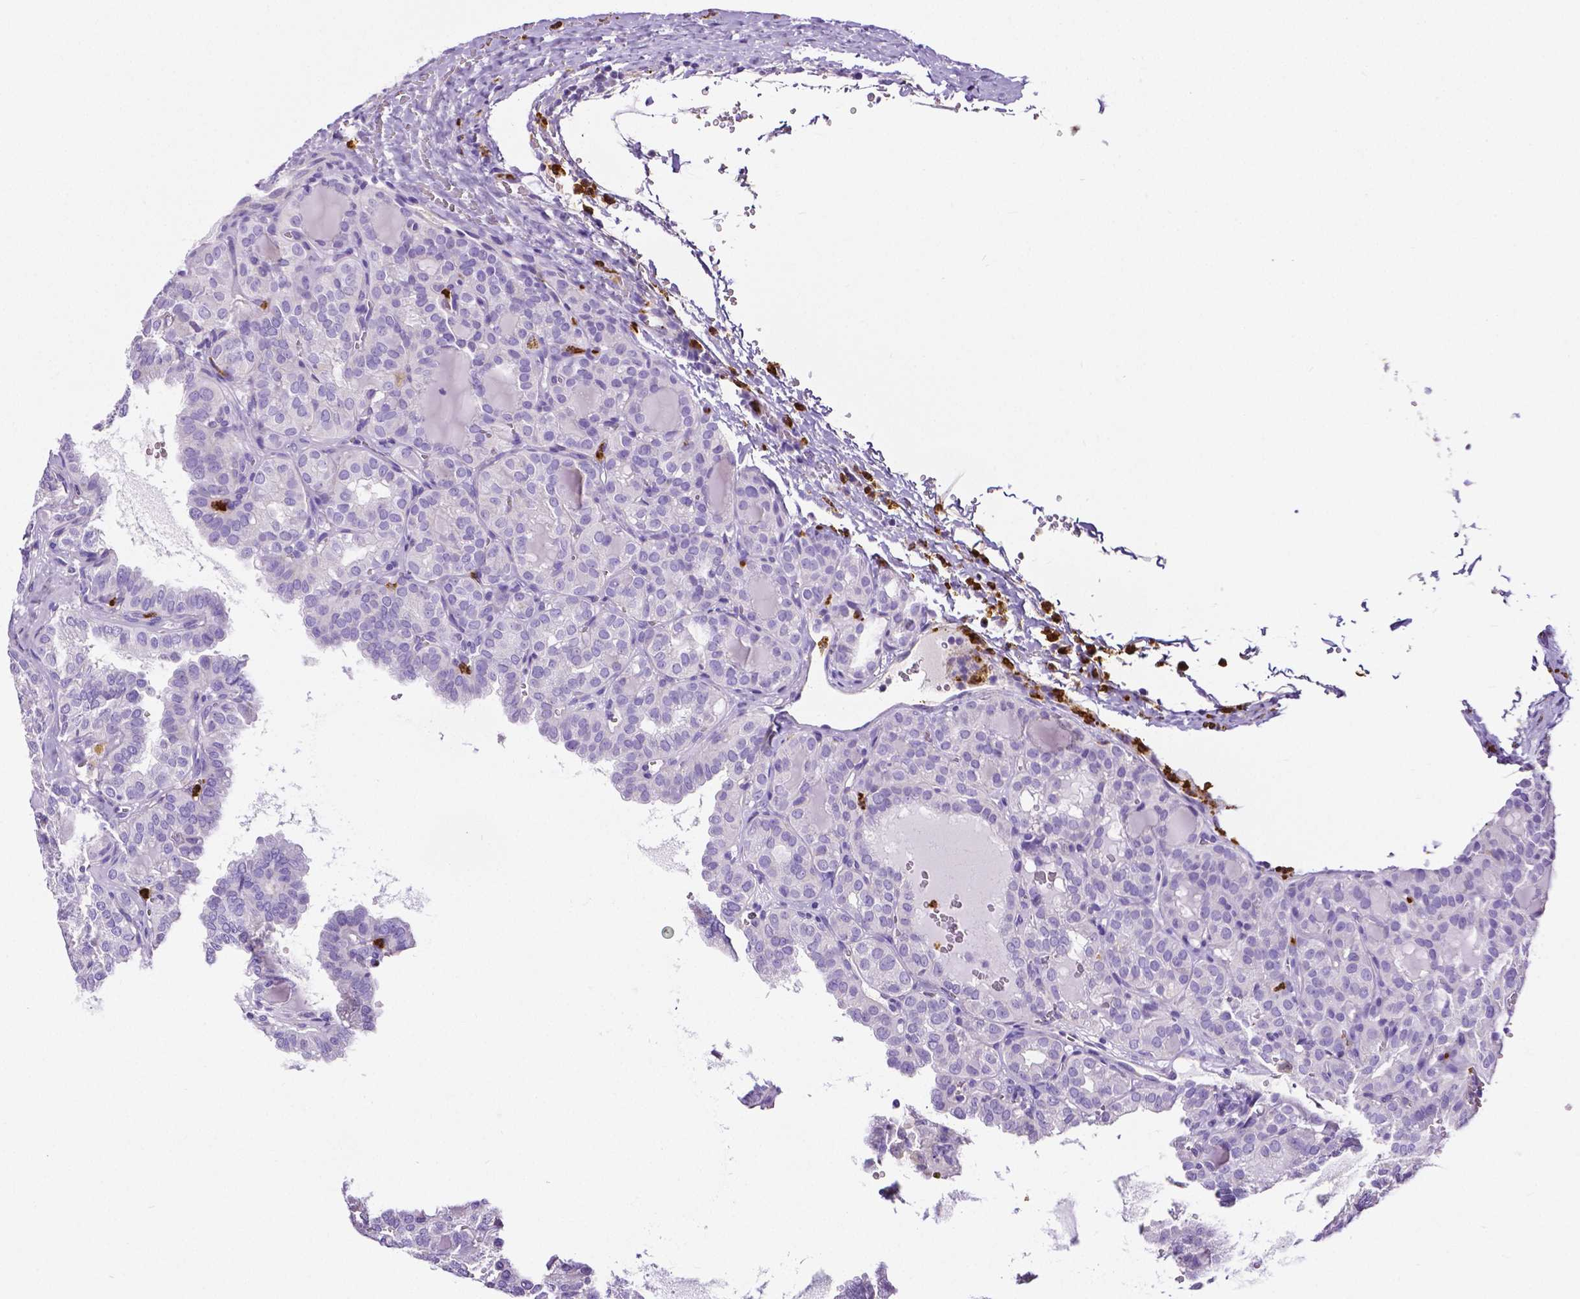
{"staining": {"intensity": "negative", "quantity": "none", "location": "none"}, "tissue": "thyroid cancer", "cell_type": "Tumor cells", "image_type": "cancer", "snomed": [{"axis": "morphology", "description": "Papillary adenocarcinoma, NOS"}, {"axis": "topography", "description": "Thyroid gland"}], "caption": "The histopathology image displays no staining of tumor cells in thyroid cancer (papillary adenocarcinoma).", "gene": "MMP9", "patient": {"sex": "female", "age": 41}}